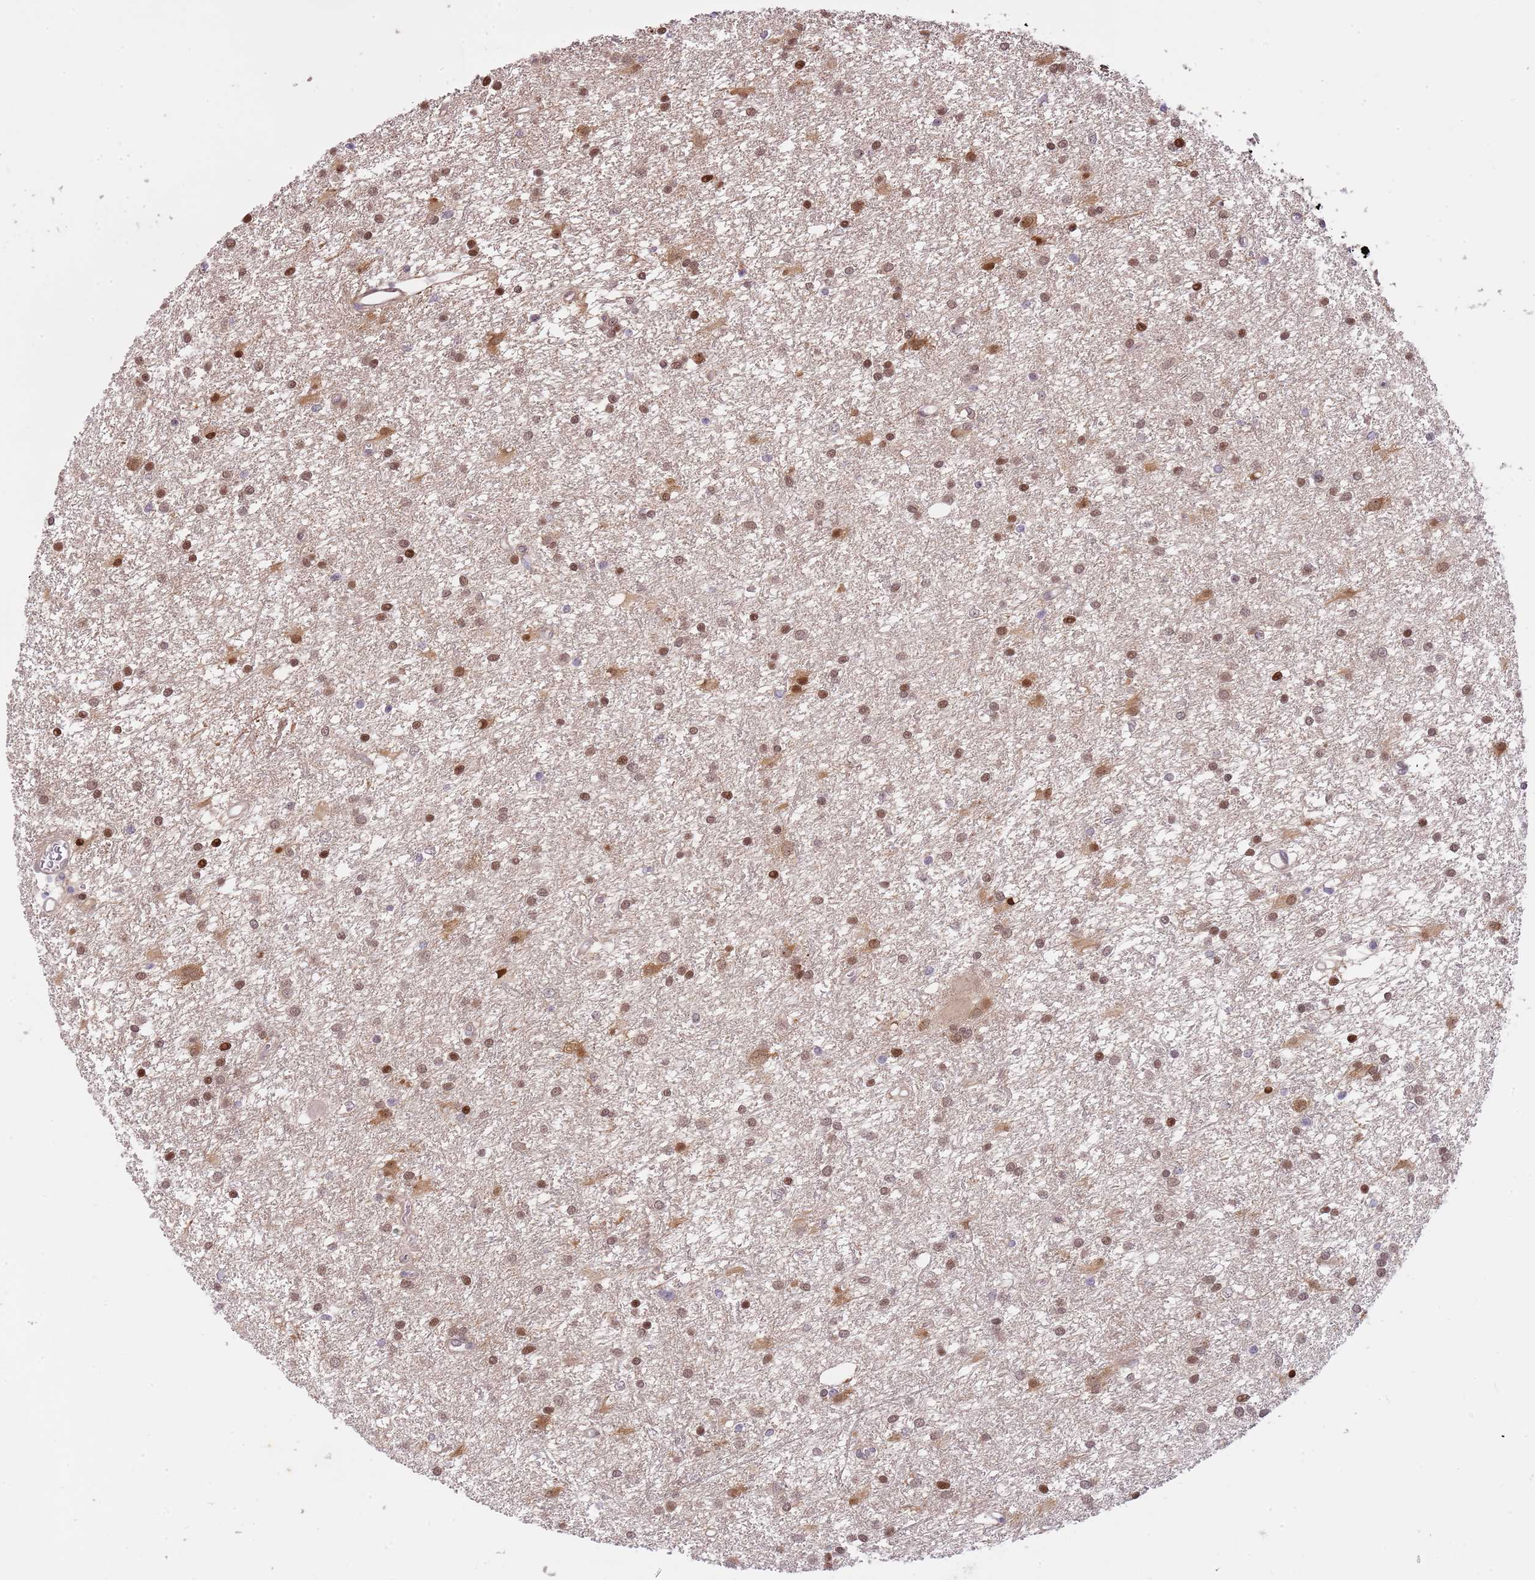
{"staining": {"intensity": "moderate", "quantity": ">75%", "location": "nuclear"}, "tissue": "glioma", "cell_type": "Tumor cells", "image_type": "cancer", "snomed": [{"axis": "morphology", "description": "Glioma, malignant, High grade"}, {"axis": "topography", "description": "Brain"}], "caption": "Immunohistochemical staining of human malignant high-grade glioma displays medium levels of moderate nuclear expression in approximately >75% of tumor cells.", "gene": "RFK", "patient": {"sex": "female", "age": 50}}